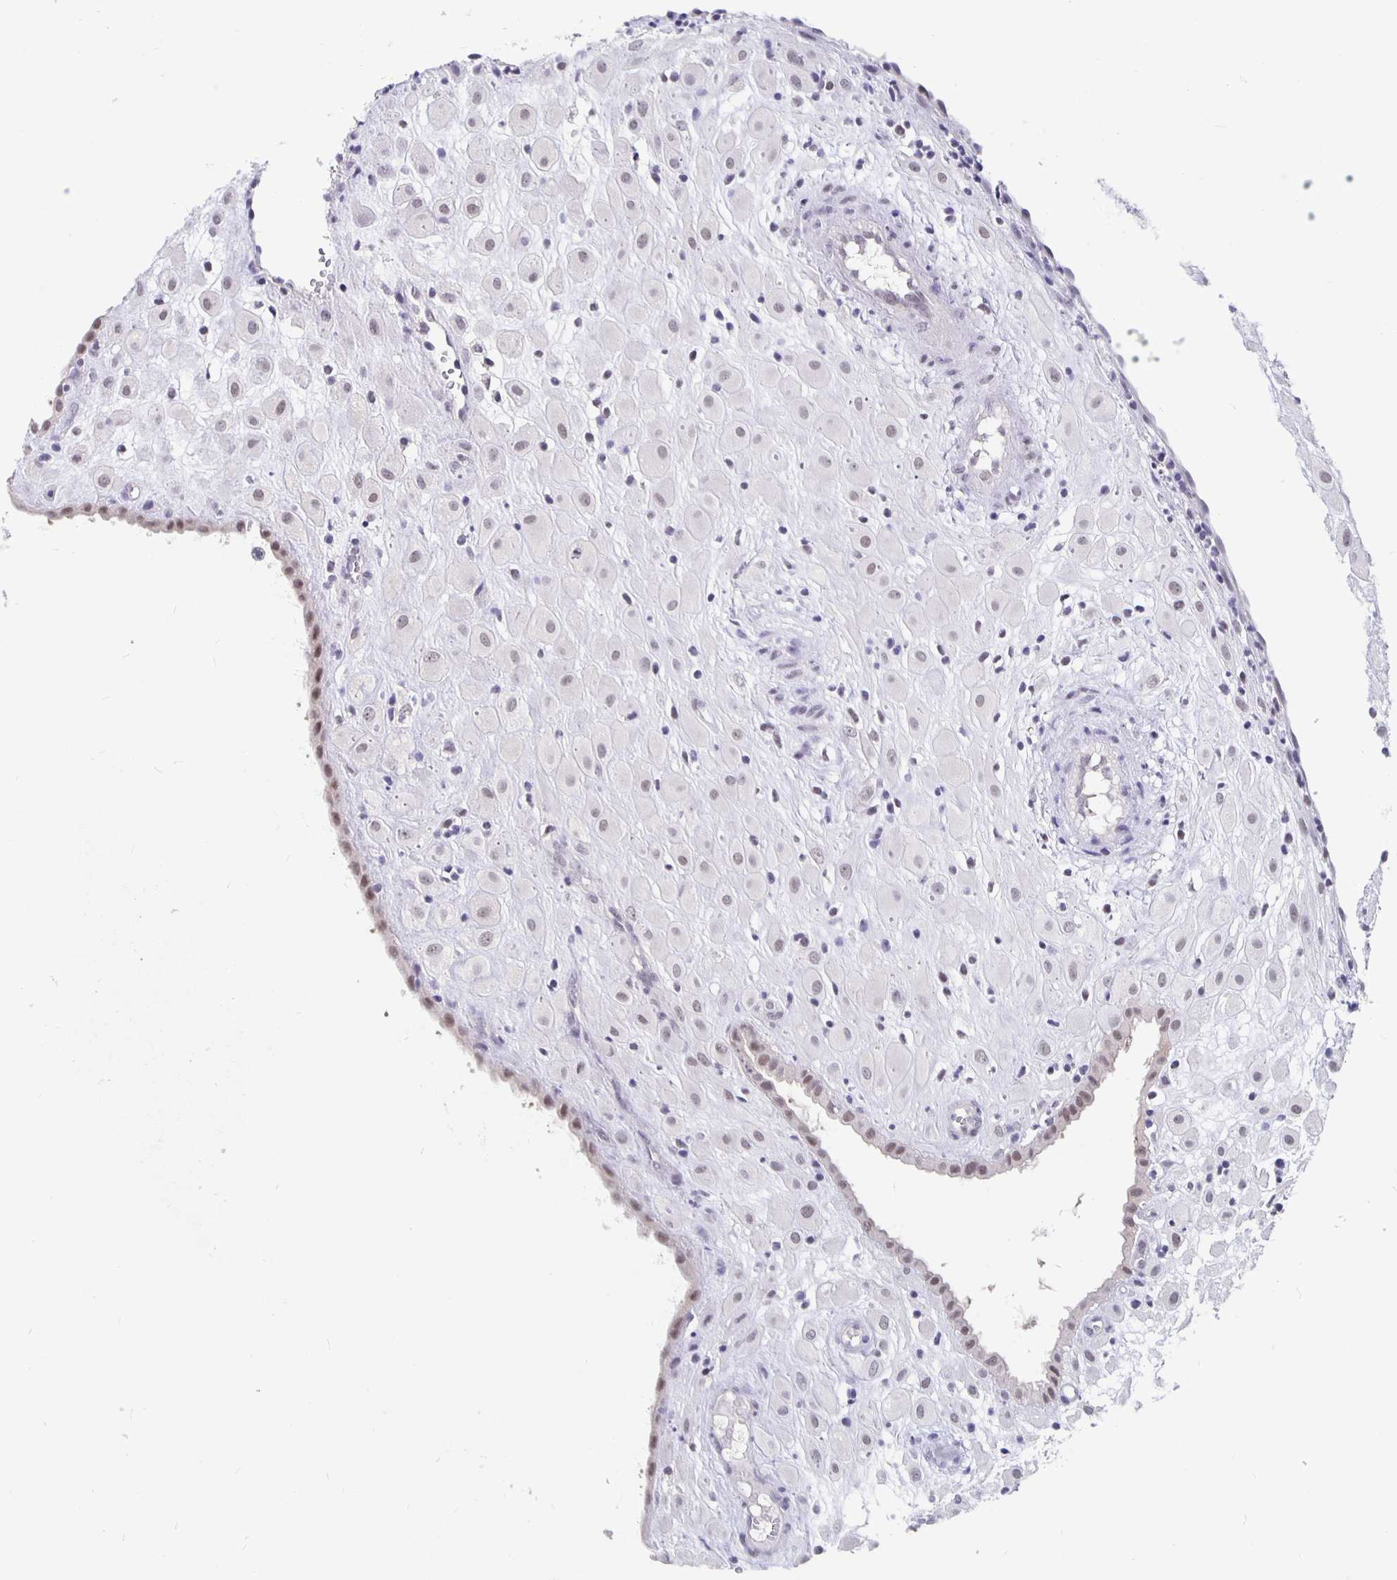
{"staining": {"intensity": "weak", "quantity": ">75%", "location": "nuclear"}, "tissue": "placenta", "cell_type": "Decidual cells", "image_type": "normal", "snomed": [{"axis": "morphology", "description": "Normal tissue, NOS"}, {"axis": "topography", "description": "Placenta"}], "caption": "Immunohistochemical staining of normal human placenta shows low levels of weak nuclear positivity in approximately >75% of decidual cells.", "gene": "ZNF691", "patient": {"sex": "female", "age": 24}}